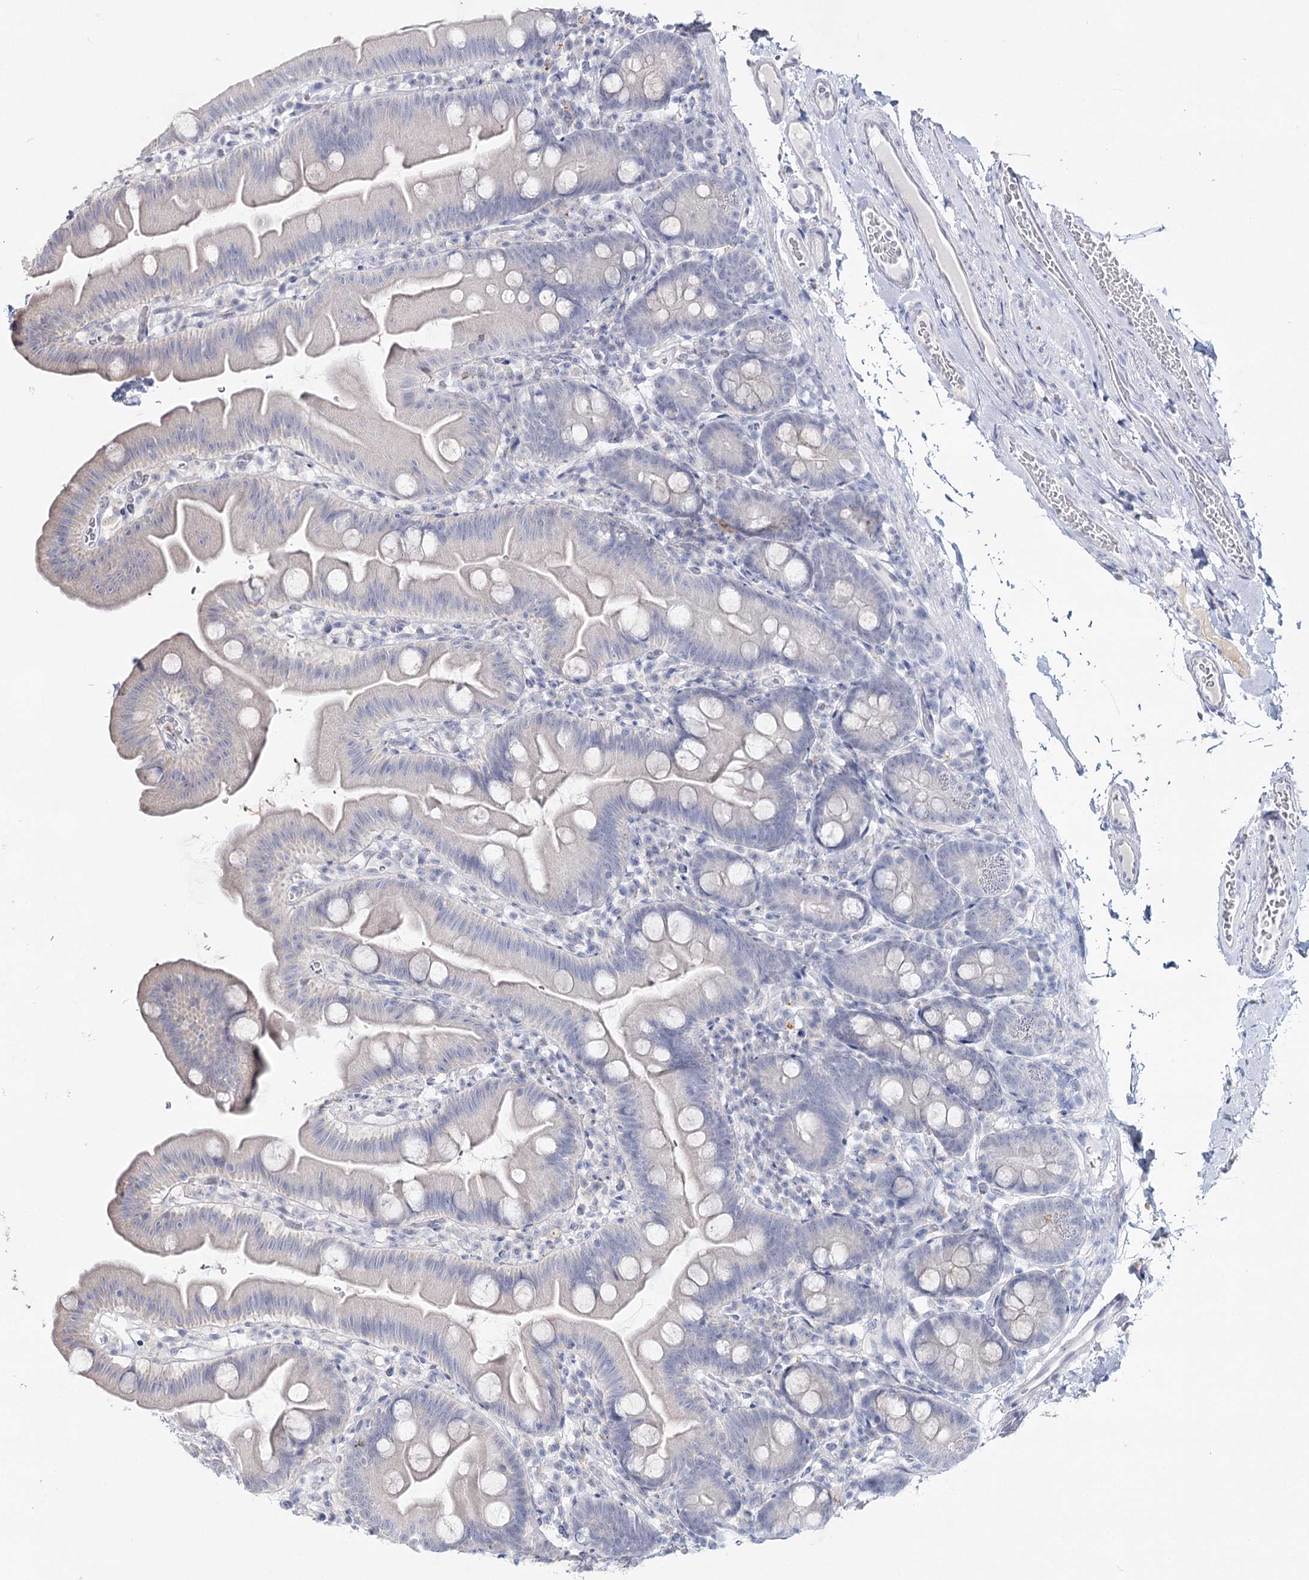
{"staining": {"intensity": "negative", "quantity": "none", "location": "none"}, "tissue": "small intestine", "cell_type": "Glandular cells", "image_type": "normal", "snomed": [{"axis": "morphology", "description": "Normal tissue, NOS"}, {"axis": "topography", "description": "Small intestine"}], "caption": "Immunohistochemistry image of normal human small intestine stained for a protein (brown), which demonstrates no positivity in glandular cells.", "gene": "CCDC73", "patient": {"sex": "female", "age": 68}}